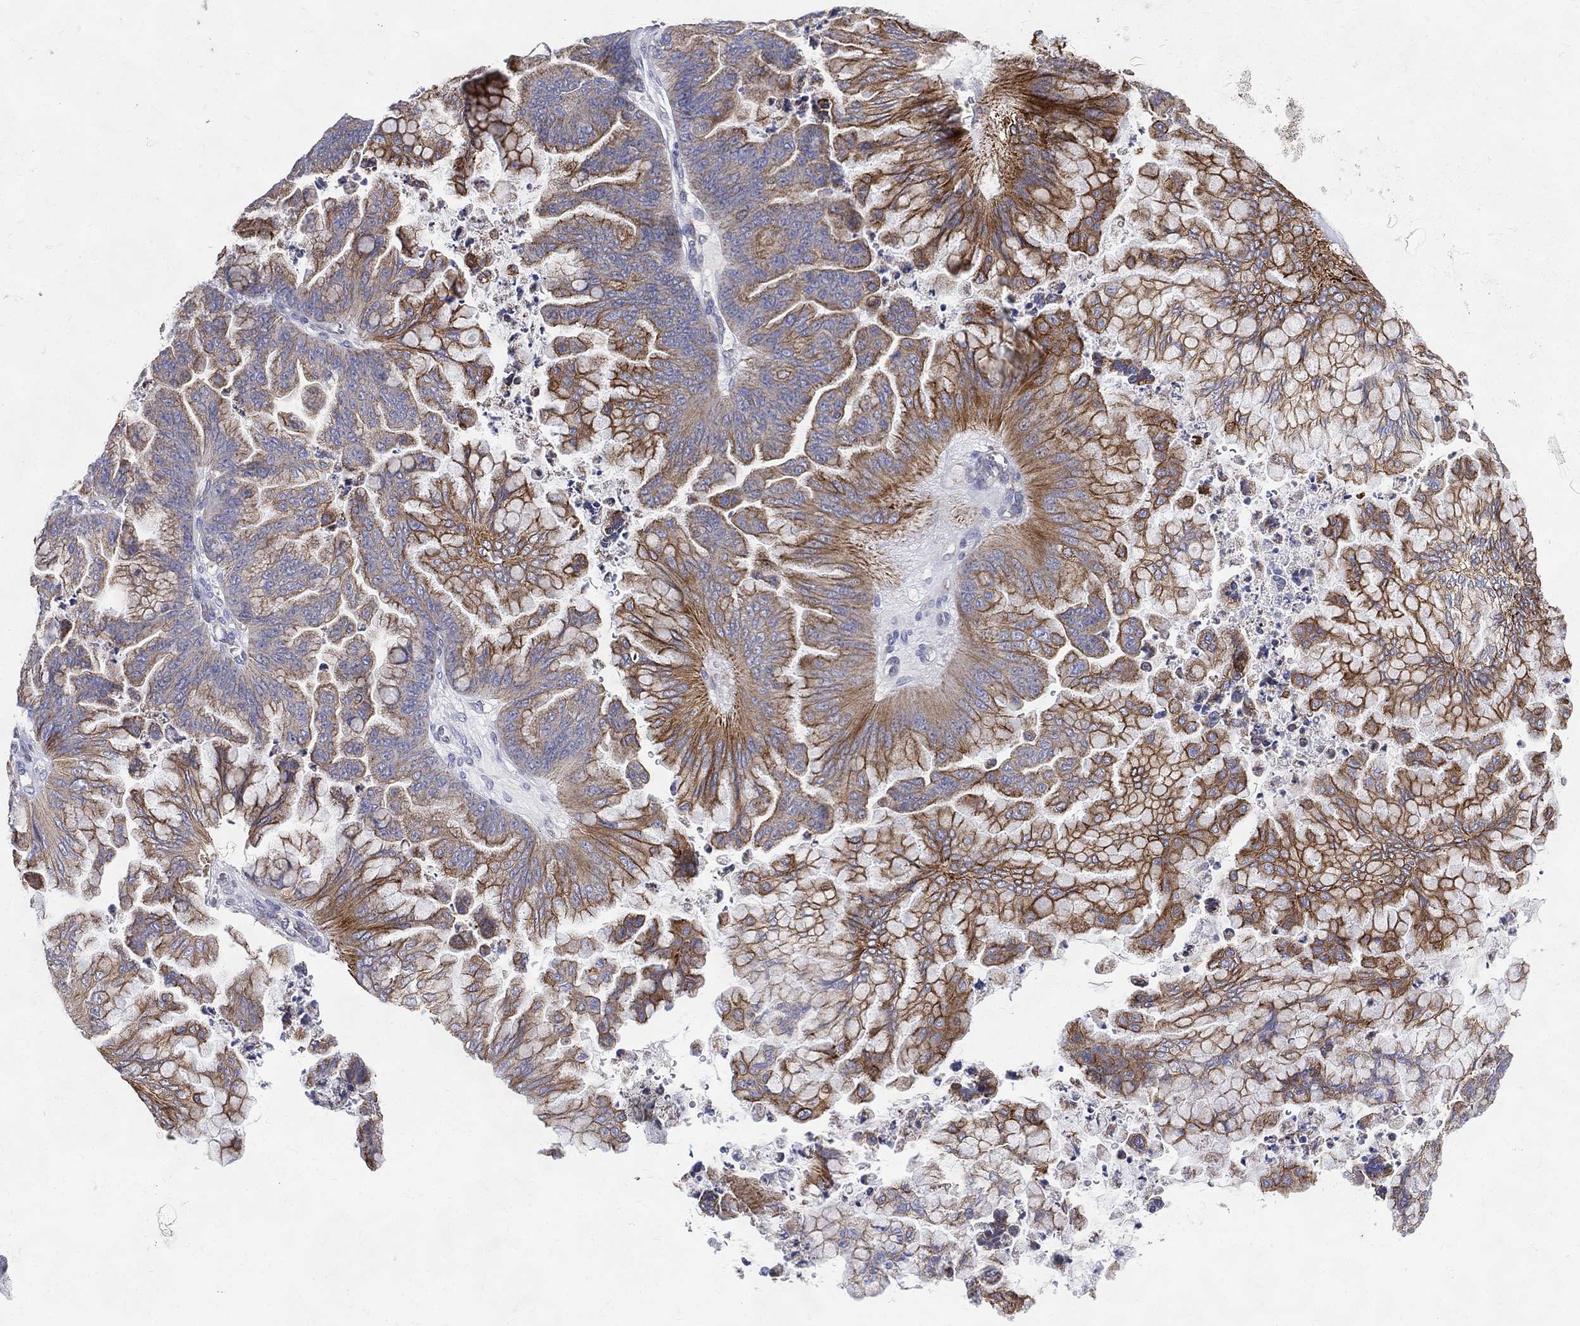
{"staining": {"intensity": "strong", "quantity": "25%-75%", "location": "cytoplasmic/membranous"}, "tissue": "ovarian cancer", "cell_type": "Tumor cells", "image_type": "cancer", "snomed": [{"axis": "morphology", "description": "Cystadenocarcinoma, mucinous, NOS"}, {"axis": "topography", "description": "Ovary"}], "caption": "Immunohistochemical staining of human ovarian cancer (mucinous cystadenocarcinoma) shows strong cytoplasmic/membranous protein positivity in approximately 25%-75% of tumor cells.", "gene": "PWWP3A", "patient": {"sex": "female", "age": 67}}